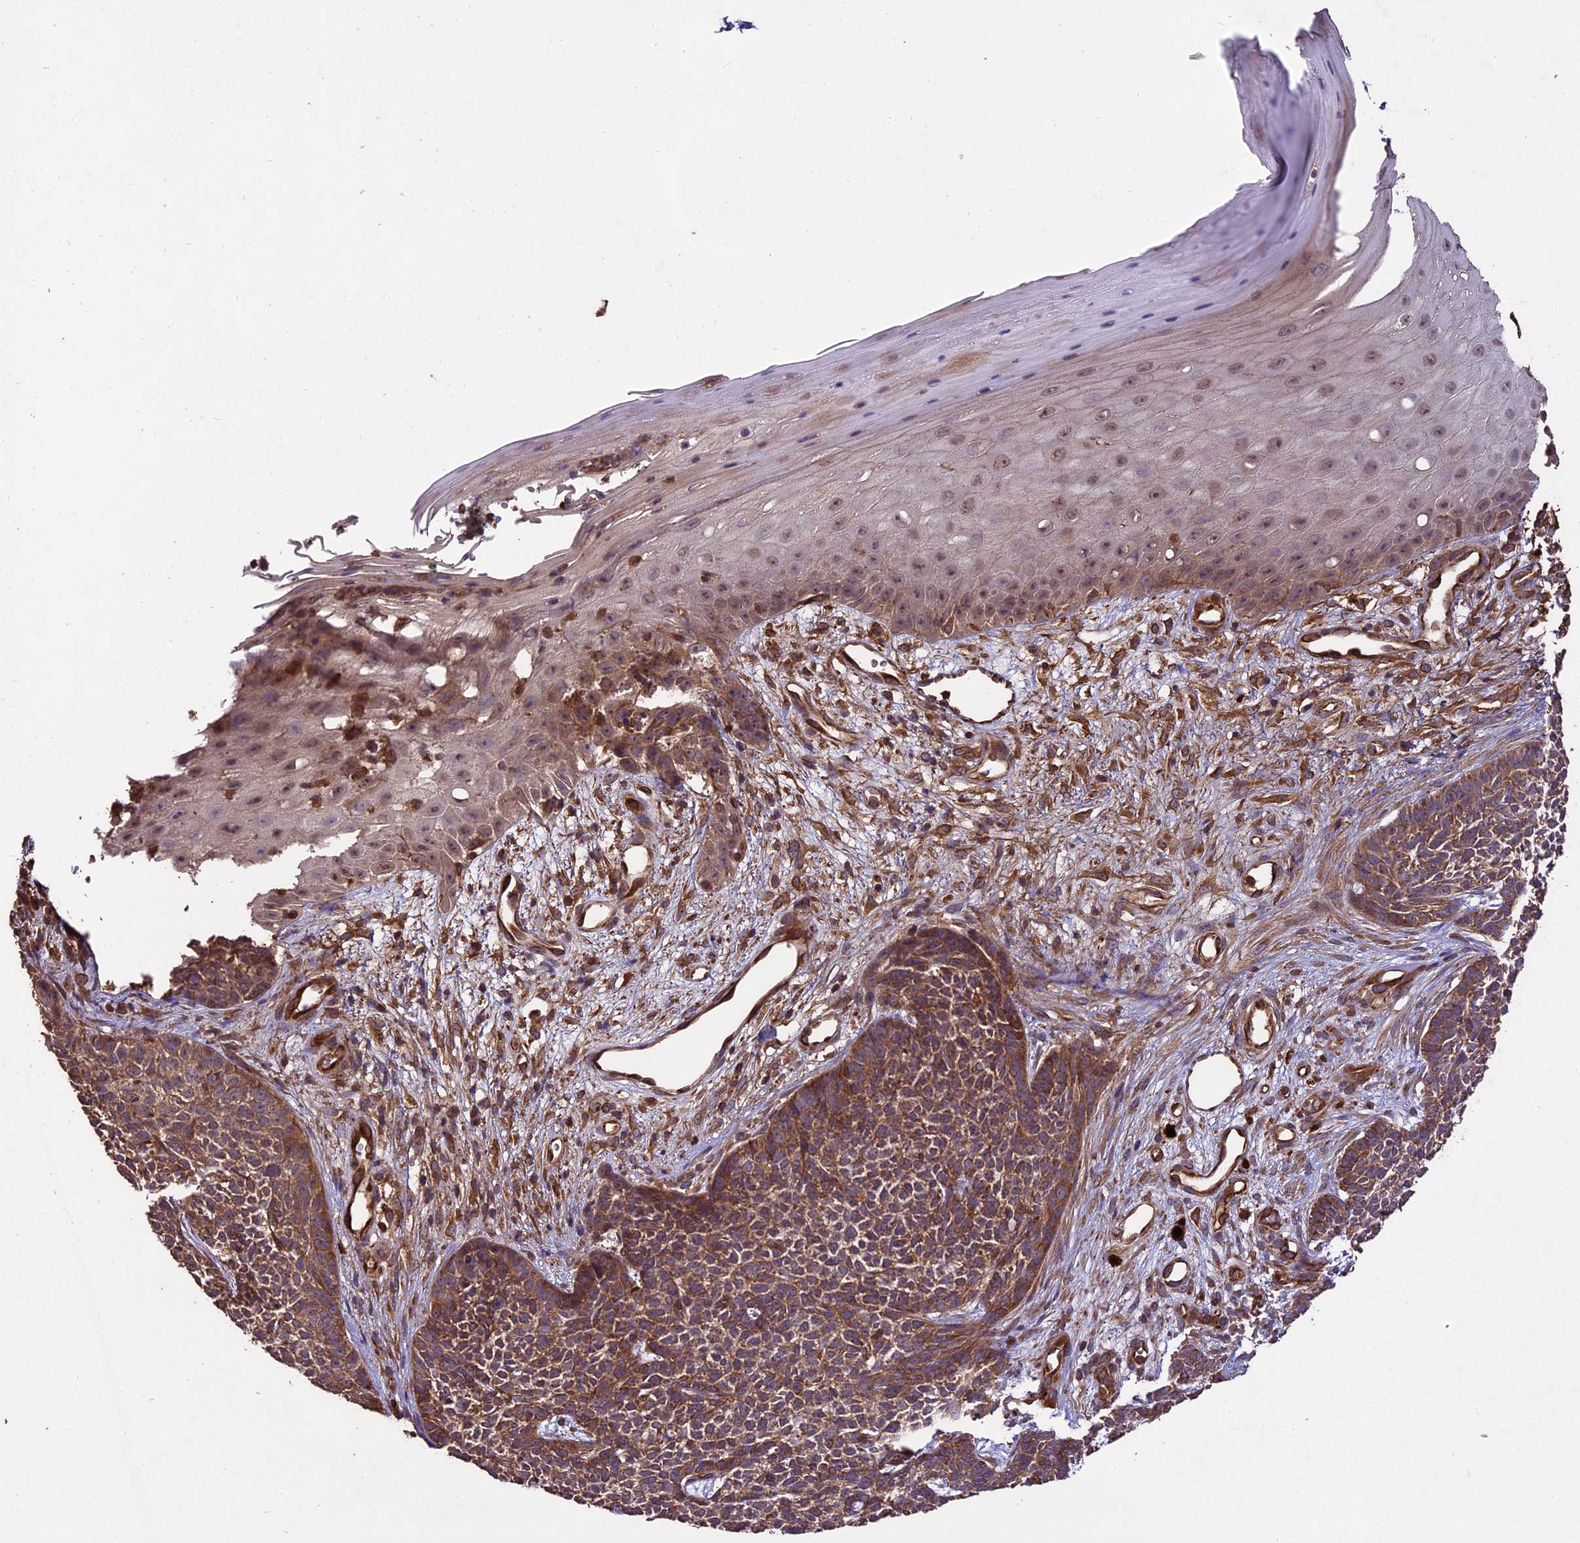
{"staining": {"intensity": "moderate", "quantity": ">75%", "location": "cytoplasmic/membranous"}, "tissue": "skin cancer", "cell_type": "Tumor cells", "image_type": "cancer", "snomed": [{"axis": "morphology", "description": "Basal cell carcinoma"}, {"axis": "topography", "description": "Skin"}], "caption": "A medium amount of moderate cytoplasmic/membranous expression is seen in approximately >75% of tumor cells in skin basal cell carcinoma tissue.", "gene": "TTLL10", "patient": {"sex": "female", "age": 84}}